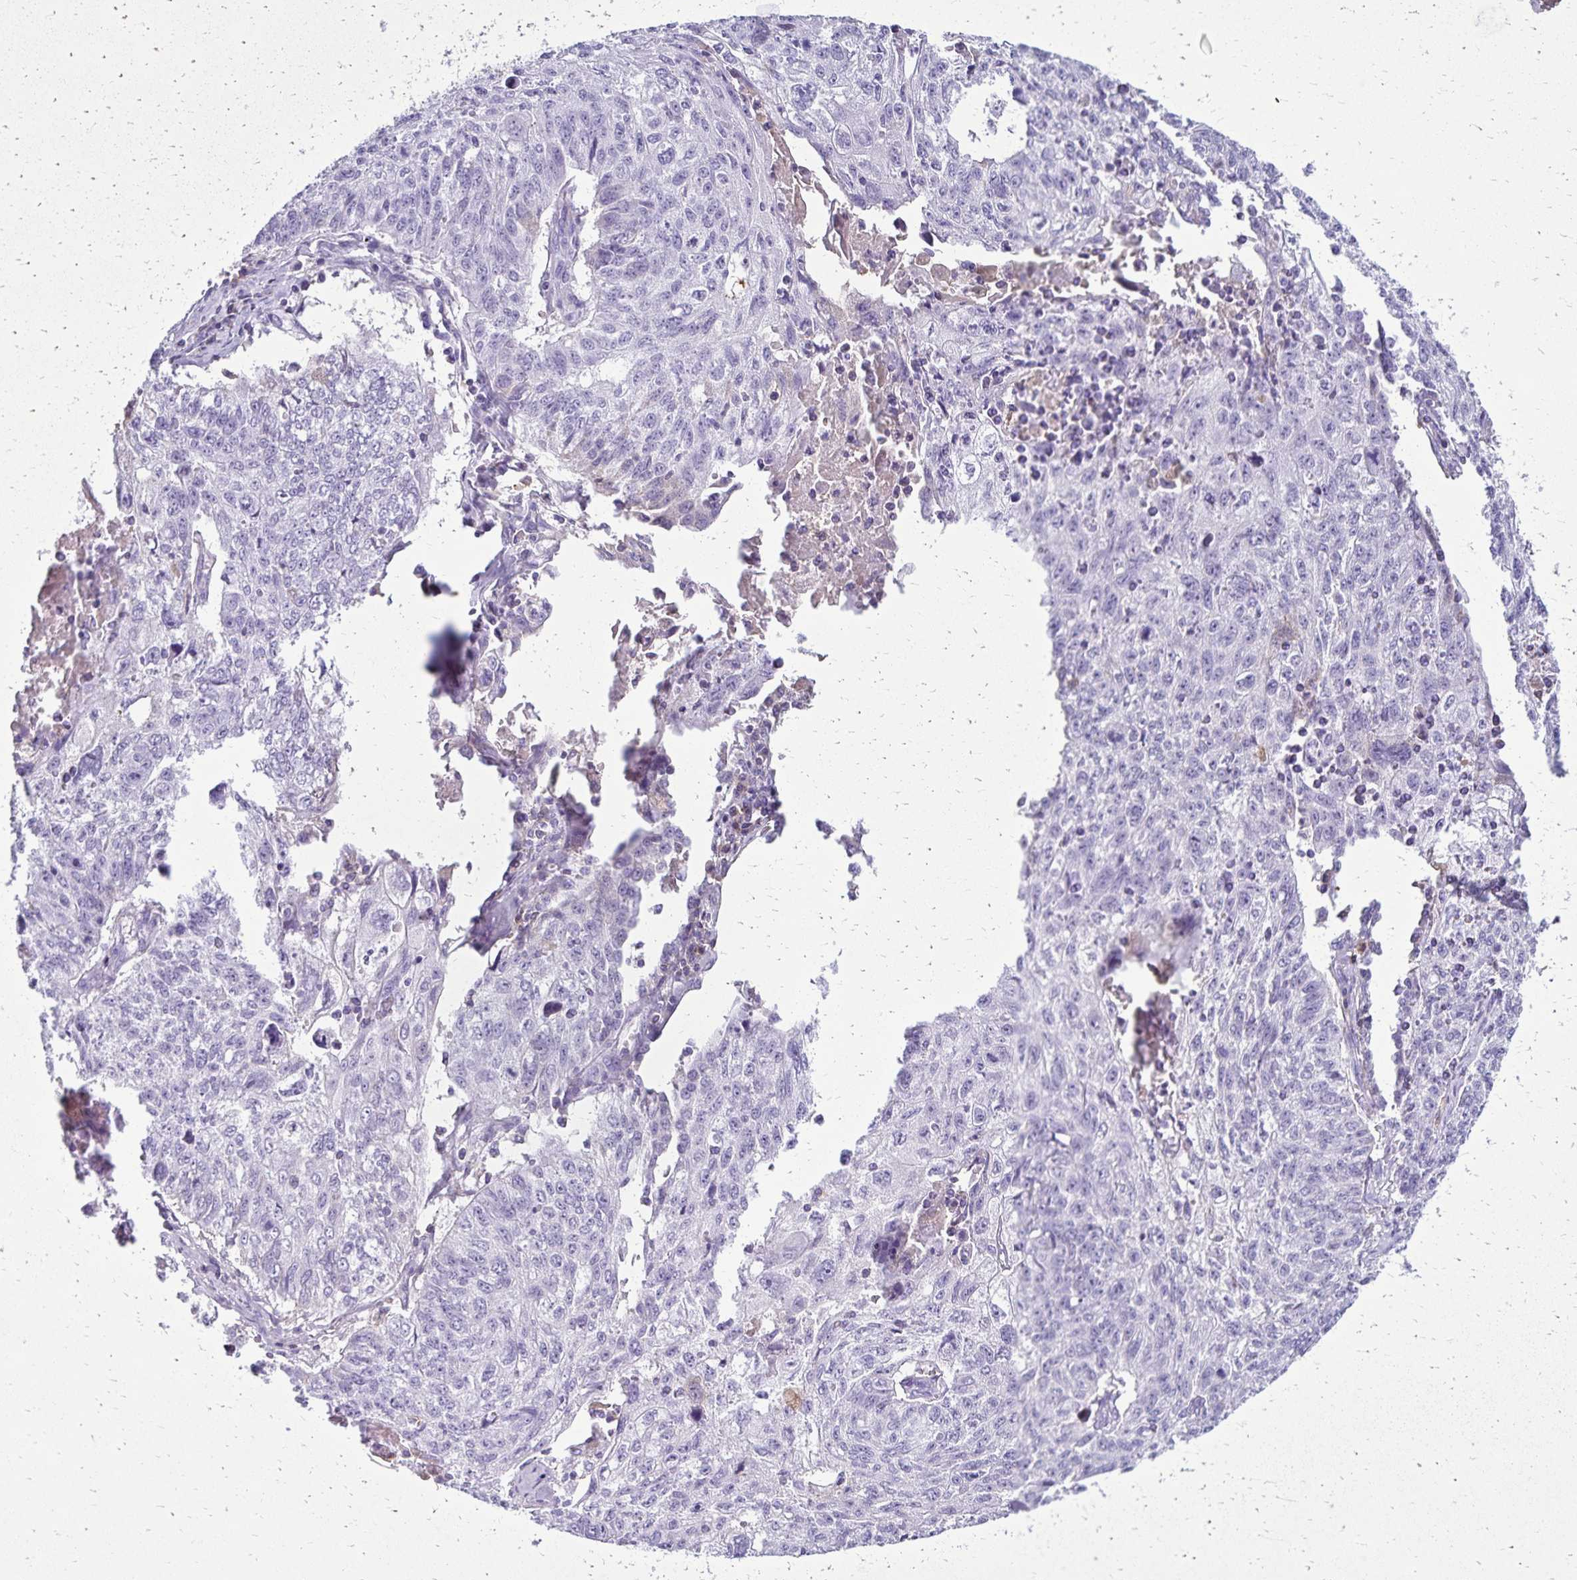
{"staining": {"intensity": "negative", "quantity": "none", "location": "none"}, "tissue": "lung cancer", "cell_type": "Tumor cells", "image_type": "cancer", "snomed": [{"axis": "morphology", "description": "Normal morphology"}, {"axis": "morphology", "description": "Aneuploidy"}, {"axis": "morphology", "description": "Squamous cell carcinoma, NOS"}, {"axis": "topography", "description": "Lymph node"}, {"axis": "topography", "description": "Lung"}], "caption": "Human lung cancer stained for a protein using immunohistochemistry (IHC) reveals no positivity in tumor cells.", "gene": "CD27", "patient": {"sex": "female", "age": 76}}